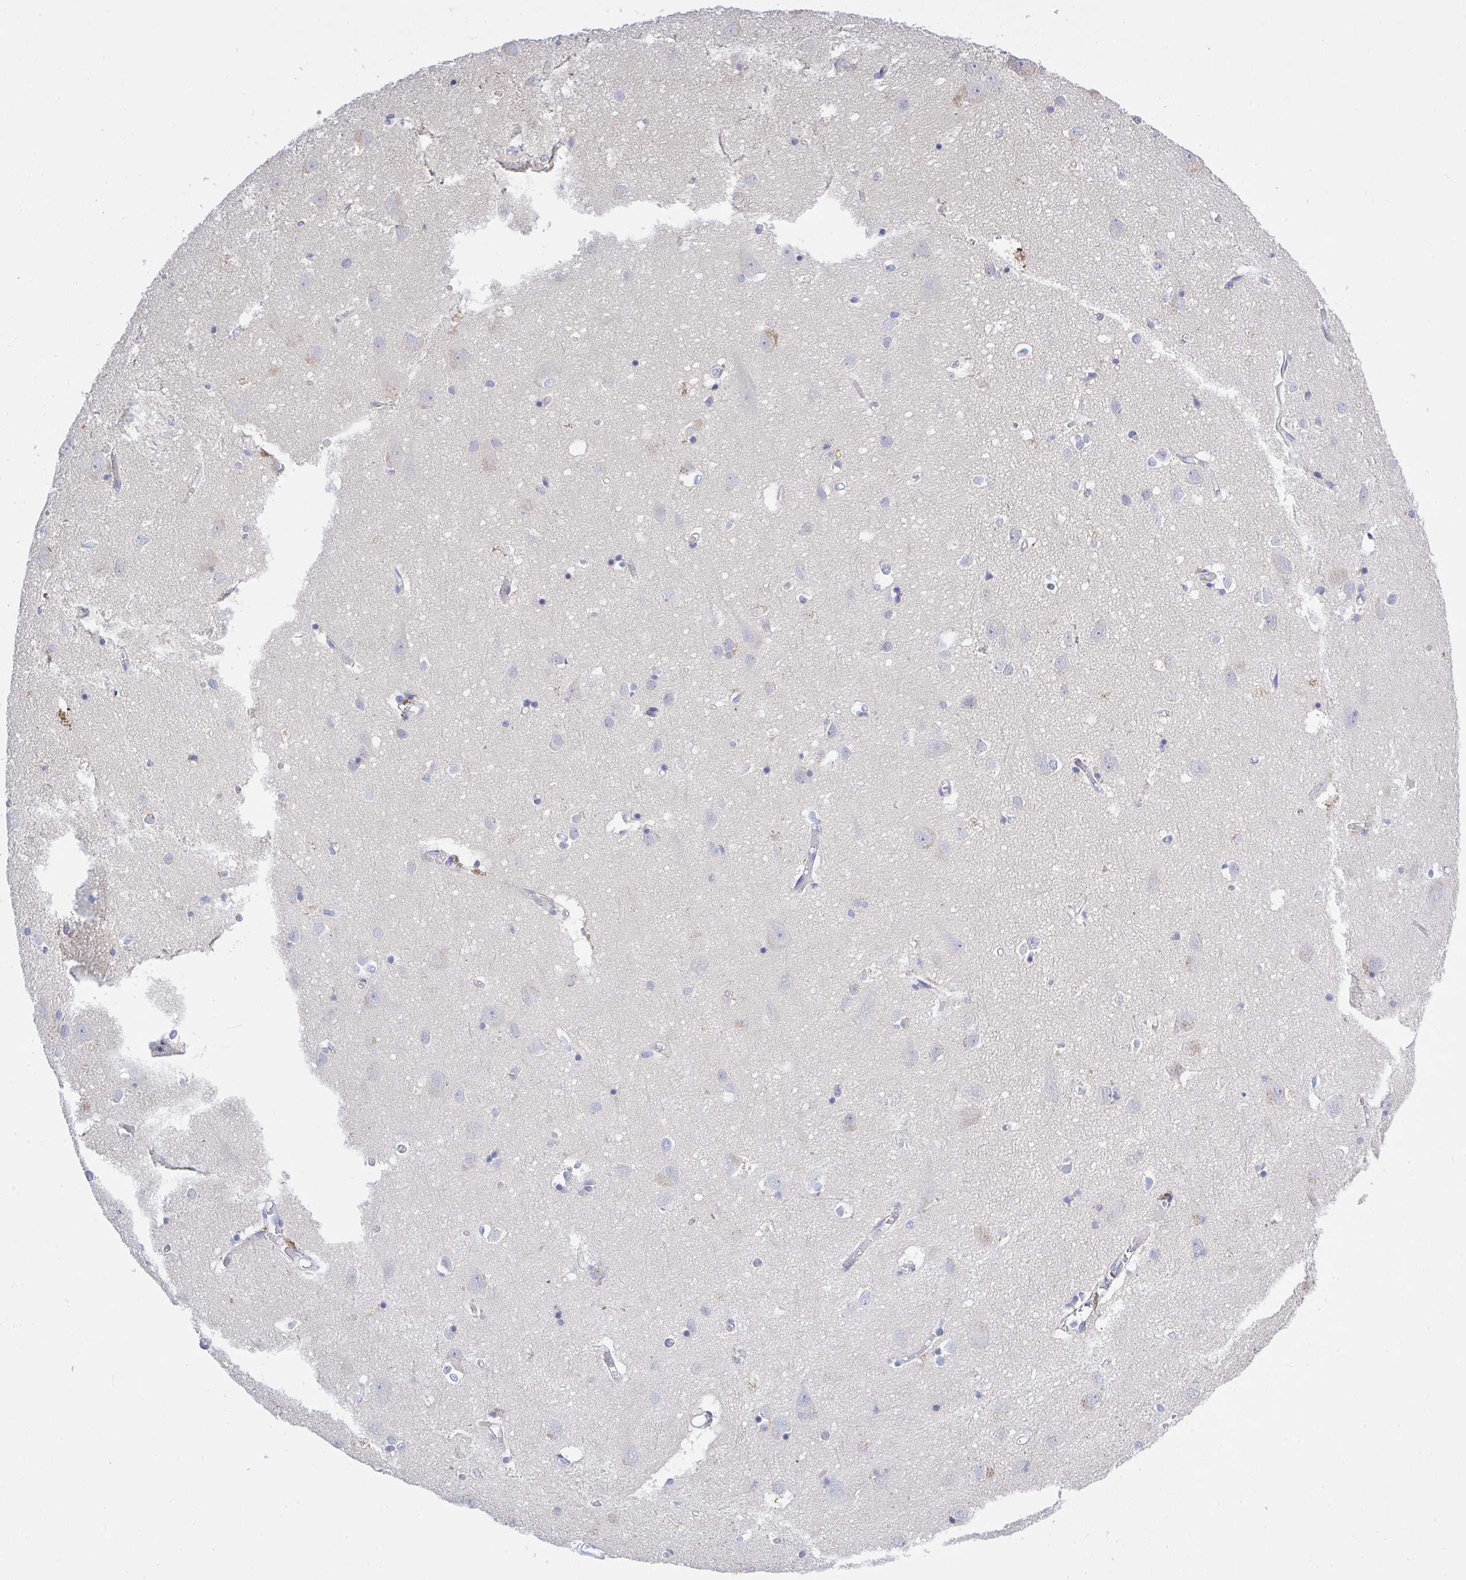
{"staining": {"intensity": "negative", "quantity": "none", "location": "none"}, "tissue": "cerebral cortex", "cell_type": "Endothelial cells", "image_type": "normal", "snomed": [{"axis": "morphology", "description": "Normal tissue, NOS"}, {"axis": "topography", "description": "Cerebral cortex"}], "caption": "Human cerebral cortex stained for a protein using immunohistochemistry (IHC) shows no expression in endothelial cells.", "gene": "ZNF561", "patient": {"sex": "male", "age": 70}}